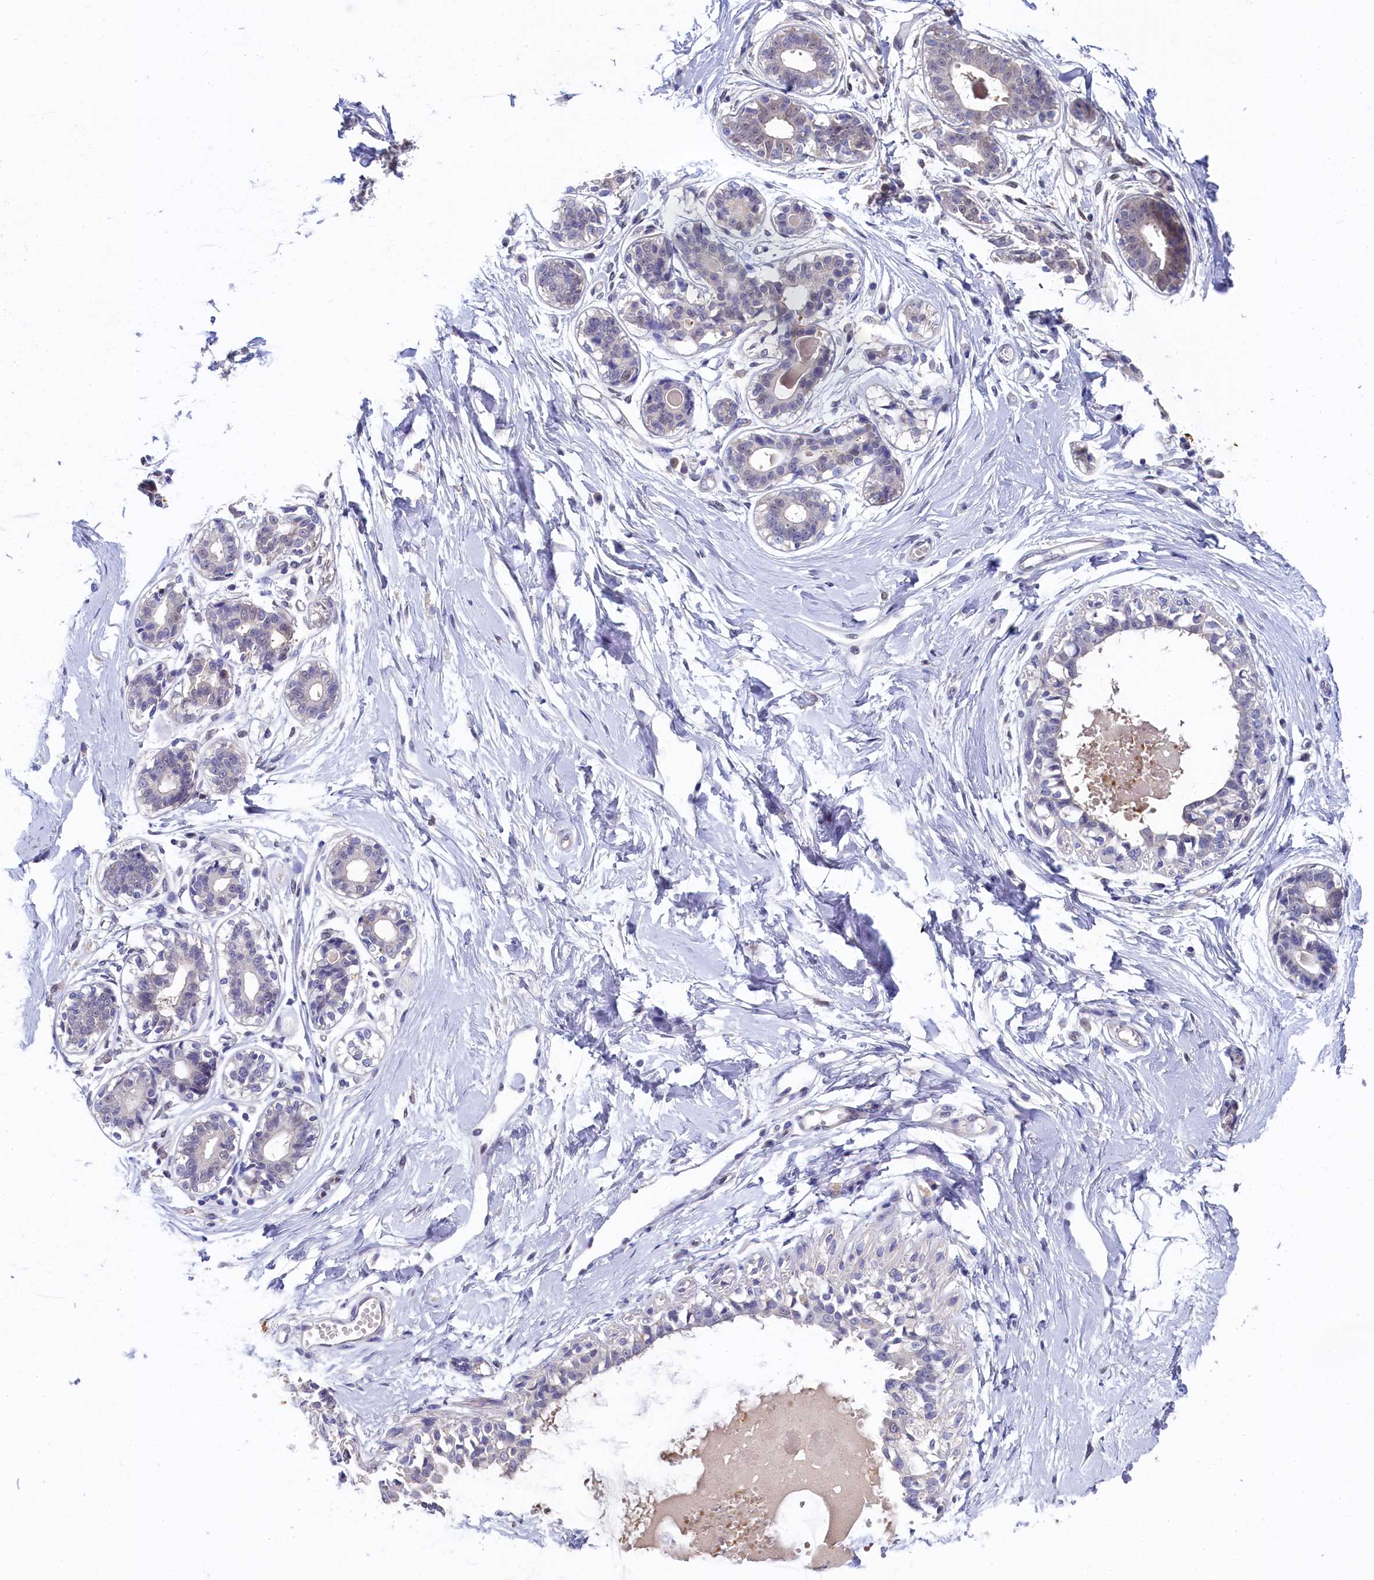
{"staining": {"intensity": "negative", "quantity": "none", "location": "none"}, "tissue": "breast", "cell_type": "Adipocytes", "image_type": "normal", "snomed": [{"axis": "morphology", "description": "Normal tissue, NOS"}, {"axis": "topography", "description": "Breast"}], "caption": "Protein analysis of unremarkable breast reveals no significant staining in adipocytes.", "gene": "C11orf54", "patient": {"sex": "female", "age": 45}}